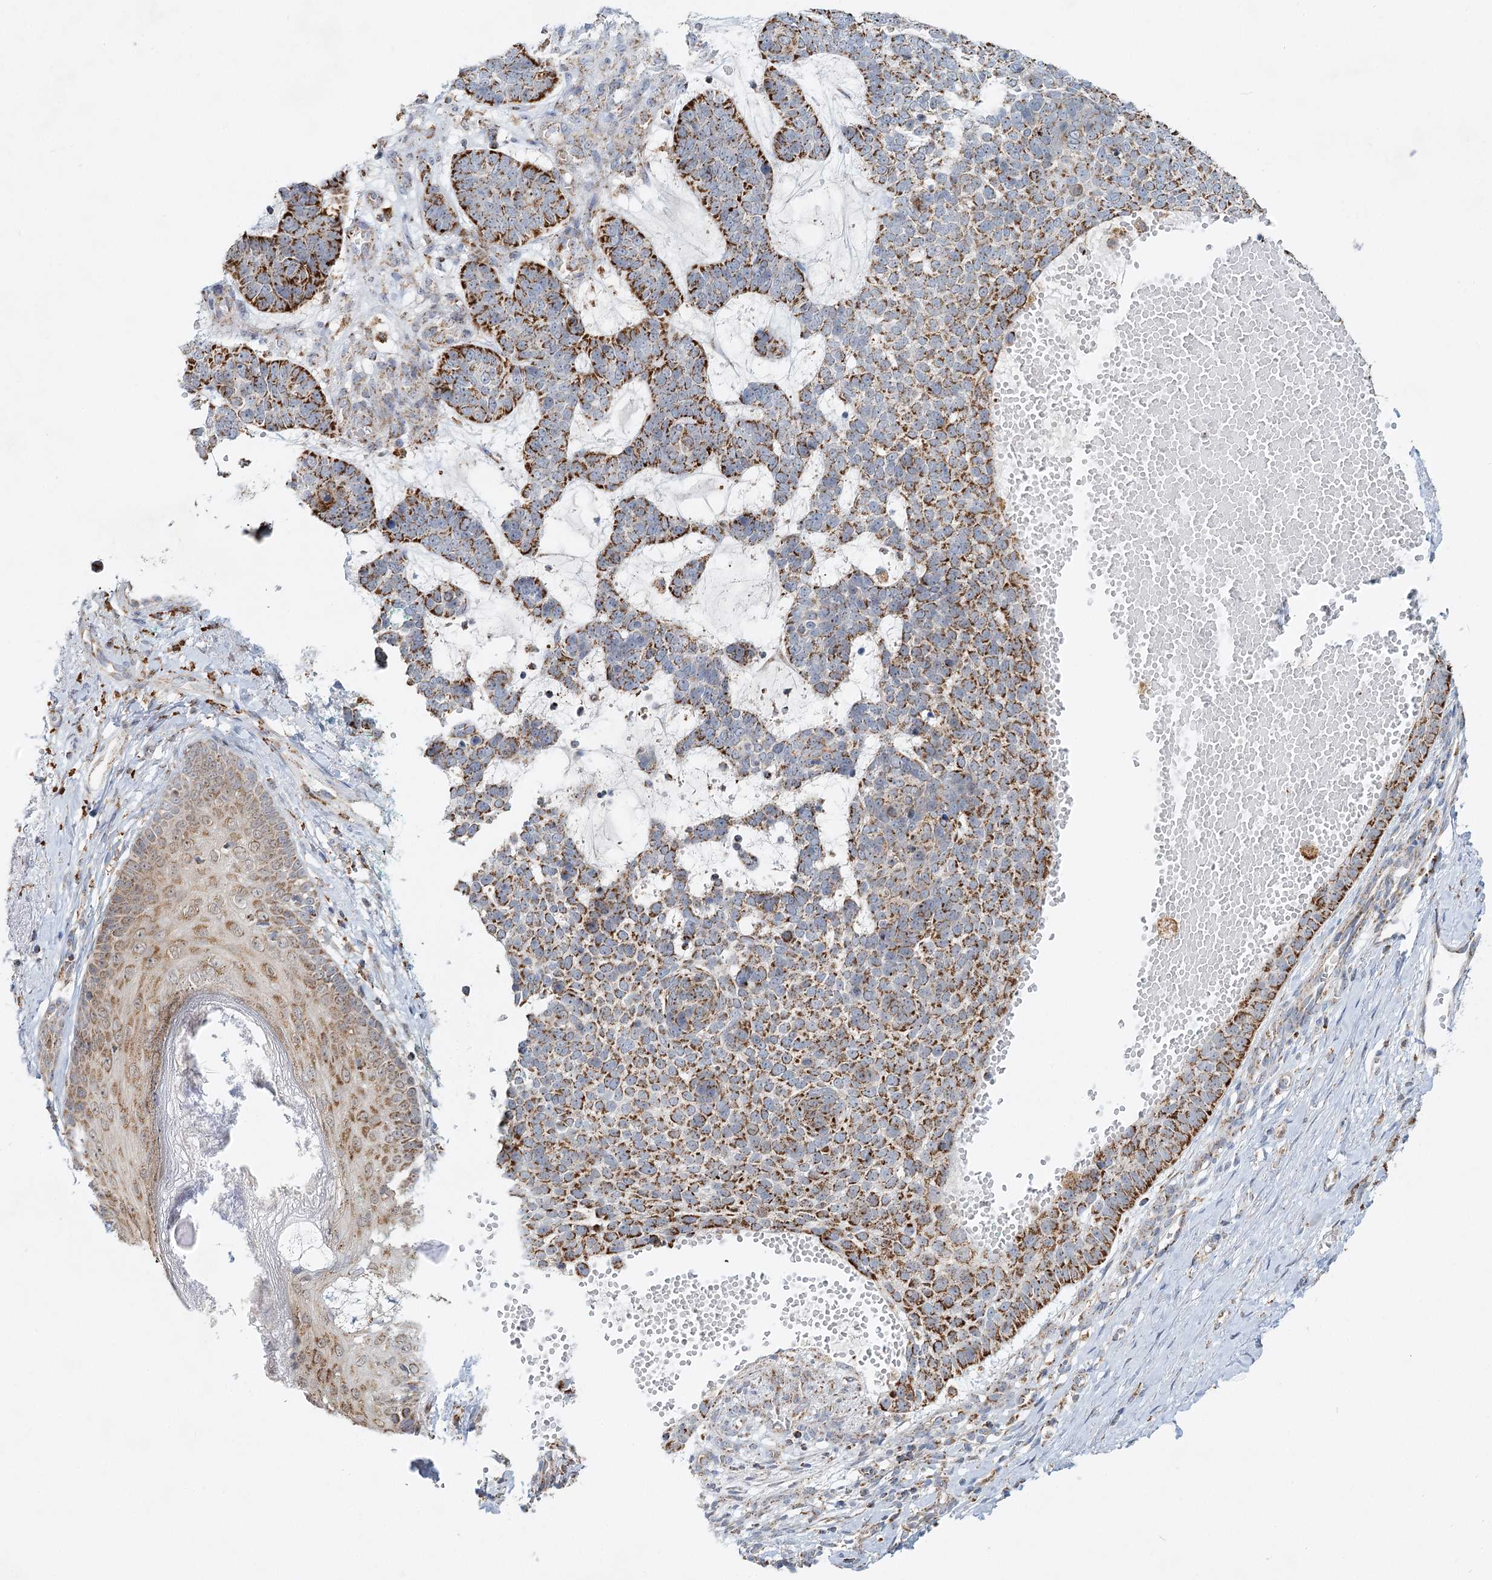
{"staining": {"intensity": "strong", "quantity": ">75%", "location": "cytoplasmic/membranous"}, "tissue": "skin cancer", "cell_type": "Tumor cells", "image_type": "cancer", "snomed": [{"axis": "morphology", "description": "Basal cell carcinoma"}, {"axis": "topography", "description": "Skin"}], "caption": "Immunohistochemical staining of skin basal cell carcinoma demonstrates high levels of strong cytoplasmic/membranous expression in about >75% of tumor cells.", "gene": "TAS1R1", "patient": {"sex": "female", "age": 81}}